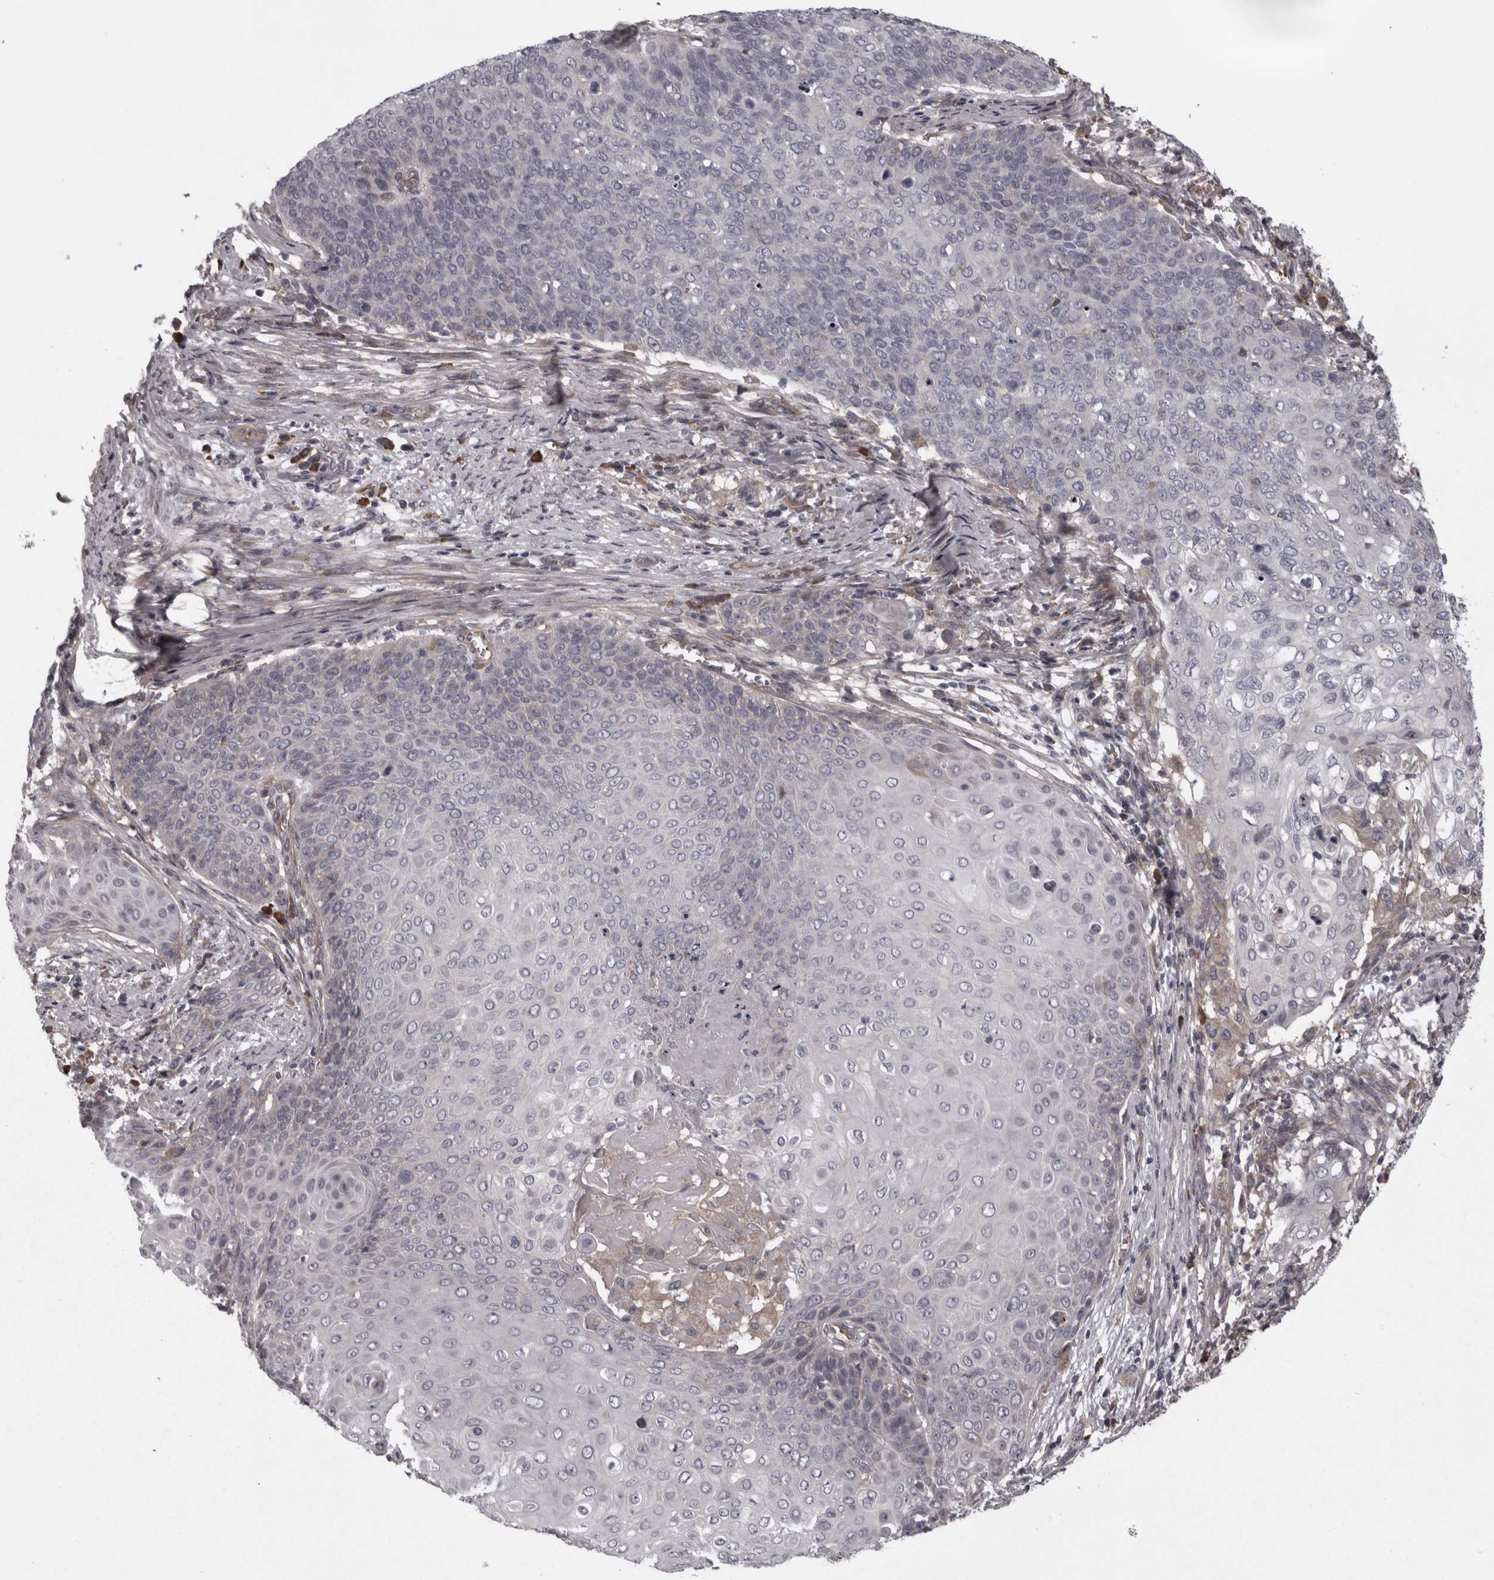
{"staining": {"intensity": "negative", "quantity": "none", "location": "none"}, "tissue": "cervical cancer", "cell_type": "Tumor cells", "image_type": "cancer", "snomed": [{"axis": "morphology", "description": "Squamous cell carcinoma, NOS"}, {"axis": "topography", "description": "Cervix"}], "caption": "Histopathology image shows no protein positivity in tumor cells of squamous cell carcinoma (cervical) tissue. (Stains: DAB immunohistochemistry (IHC) with hematoxylin counter stain, Microscopy: brightfield microscopy at high magnification).", "gene": "RSU1", "patient": {"sex": "female", "age": 39}}